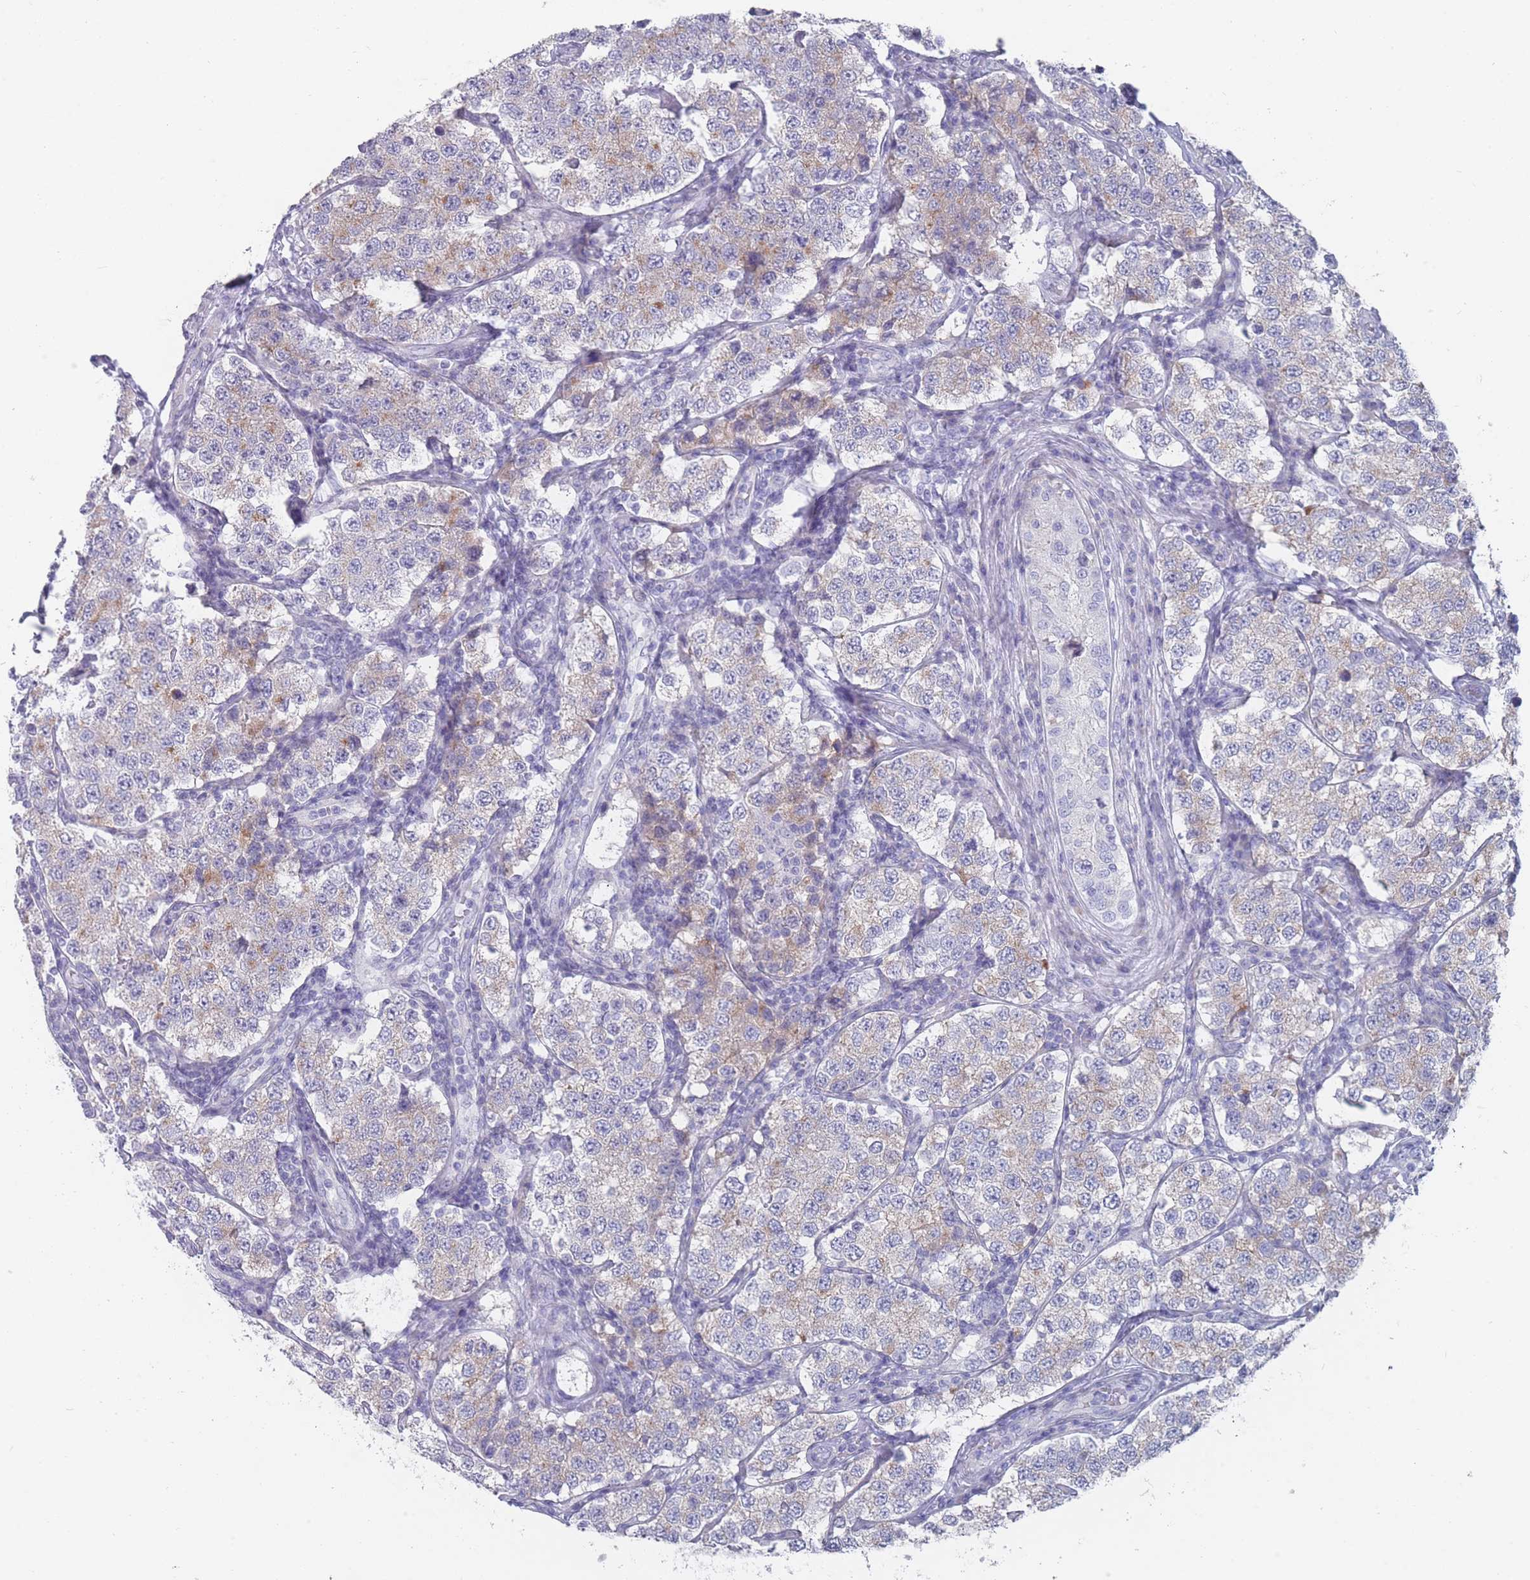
{"staining": {"intensity": "weak", "quantity": "<25%", "location": "cytoplasmic/membranous"}, "tissue": "testis cancer", "cell_type": "Tumor cells", "image_type": "cancer", "snomed": [{"axis": "morphology", "description": "Seminoma, NOS"}, {"axis": "topography", "description": "Testis"}], "caption": "Immunohistochemistry photomicrograph of neoplastic tissue: seminoma (testis) stained with DAB exhibits no significant protein staining in tumor cells.", "gene": "PIGU", "patient": {"sex": "male", "age": 34}}